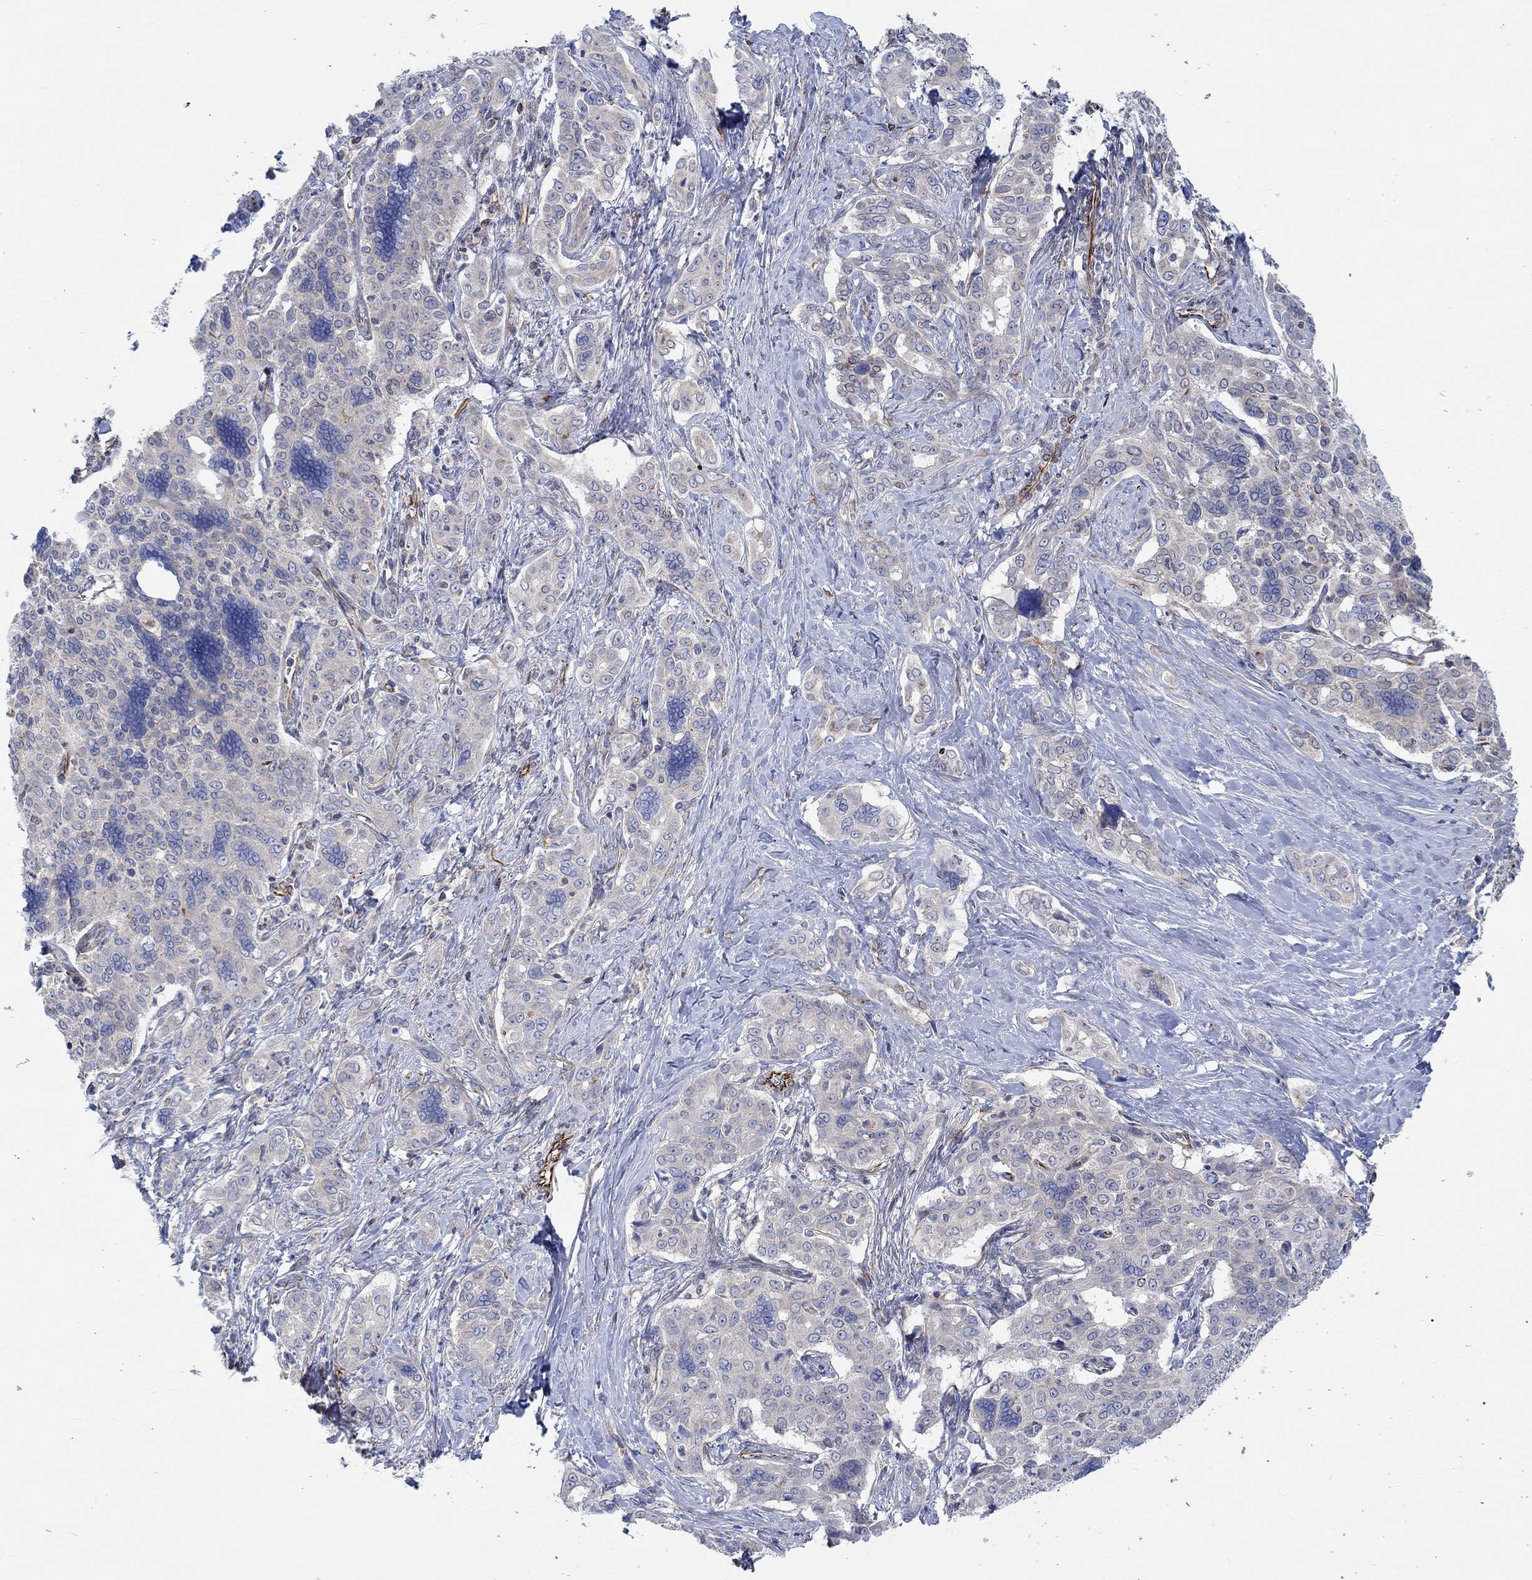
{"staining": {"intensity": "negative", "quantity": "none", "location": "none"}, "tissue": "liver cancer", "cell_type": "Tumor cells", "image_type": "cancer", "snomed": [{"axis": "morphology", "description": "Cholangiocarcinoma"}, {"axis": "topography", "description": "Liver"}], "caption": "Tumor cells show no significant protein positivity in liver cholangiocarcinoma.", "gene": "CAMK1D", "patient": {"sex": "female", "age": 47}}